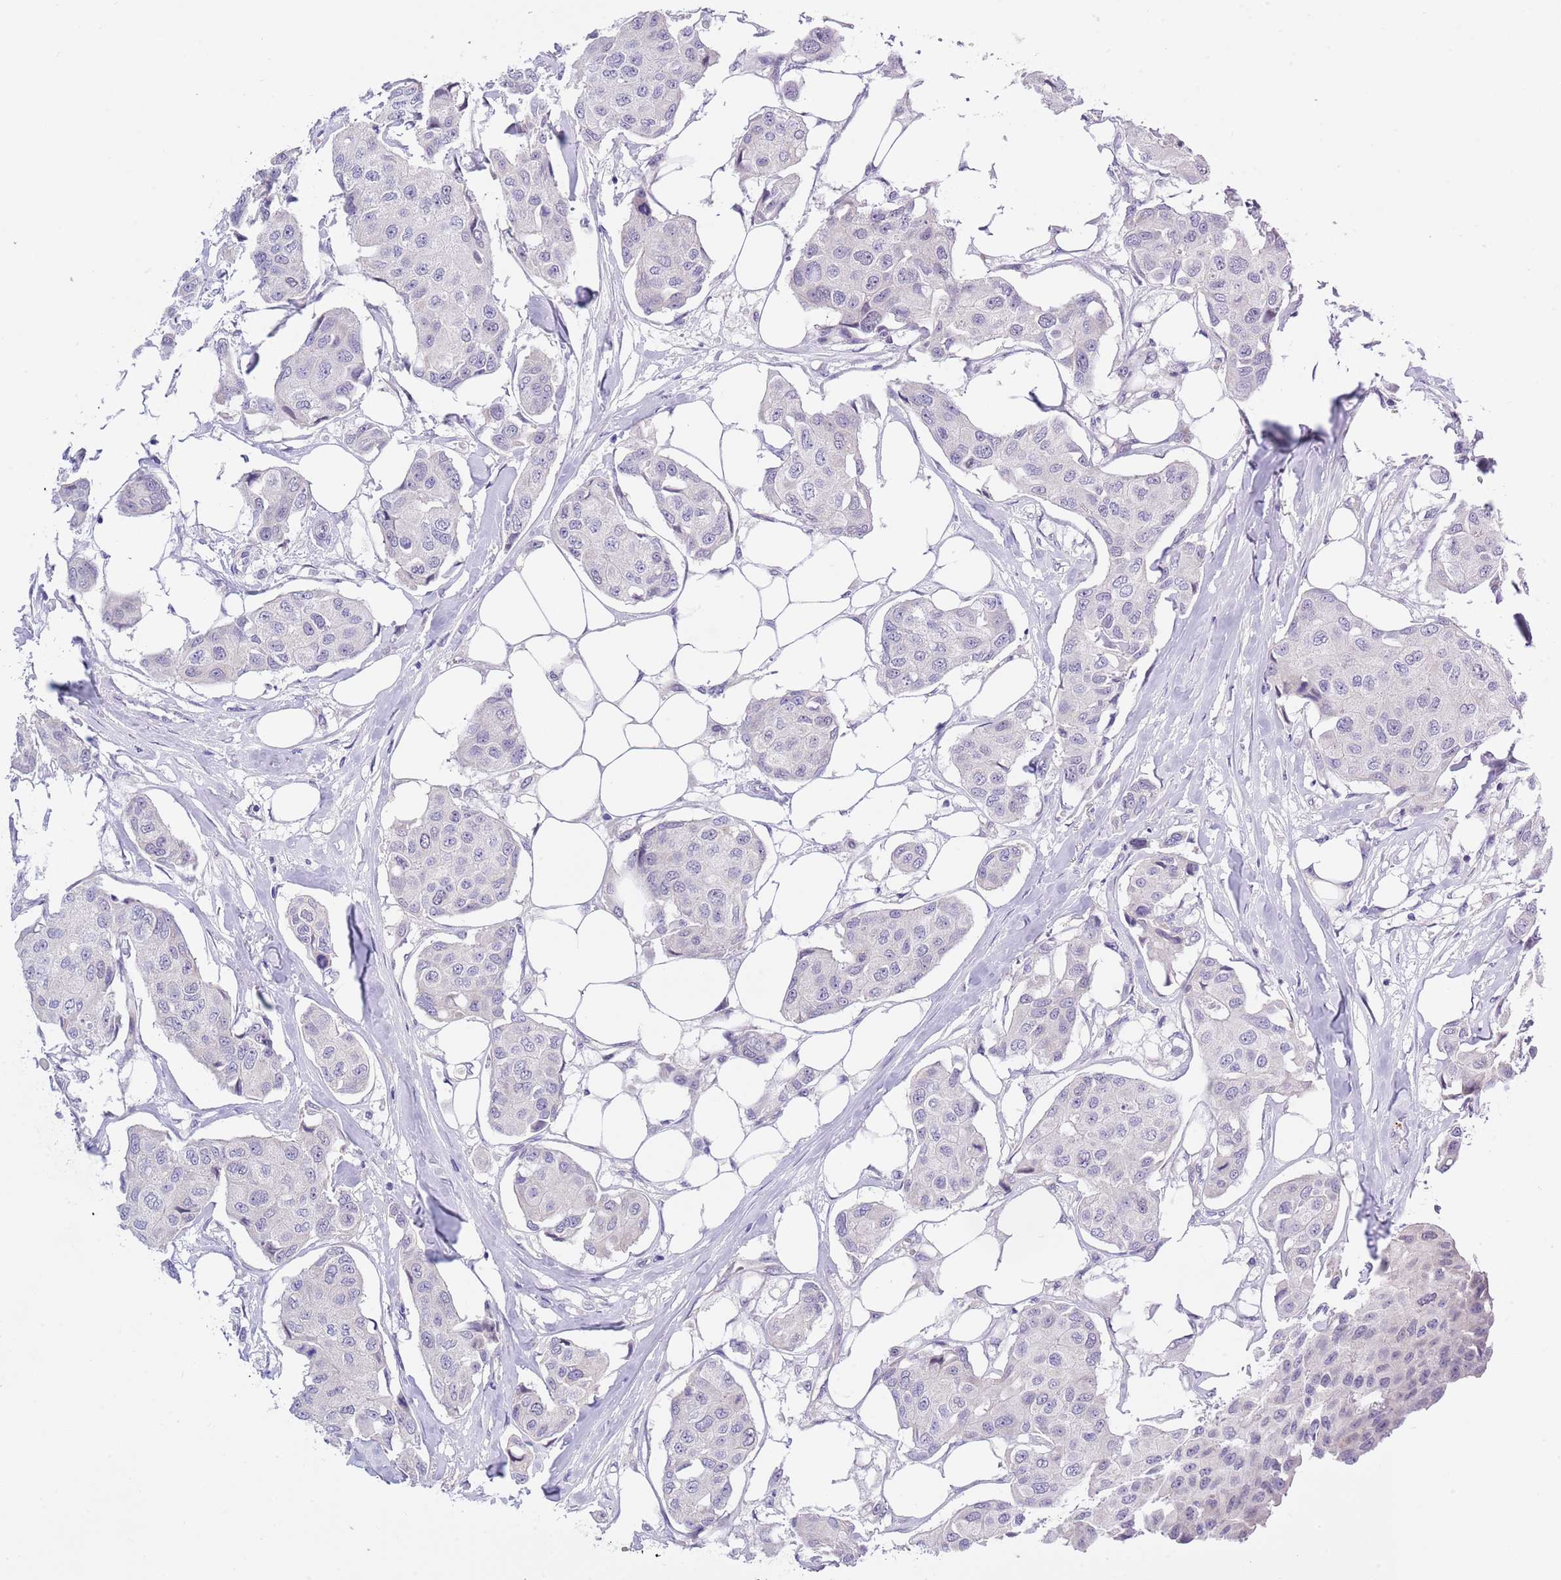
{"staining": {"intensity": "negative", "quantity": "none", "location": "none"}, "tissue": "breast cancer", "cell_type": "Tumor cells", "image_type": "cancer", "snomed": [{"axis": "morphology", "description": "Duct carcinoma"}, {"axis": "topography", "description": "Breast"}, {"axis": "topography", "description": "Lymph node"}], "caption": "An IHC micrograph of breast cancer is shown. There is no staining in tumor cells of breast cancer.", "gene": "NET1", "patient": {"sex": "female", "age": 80}}